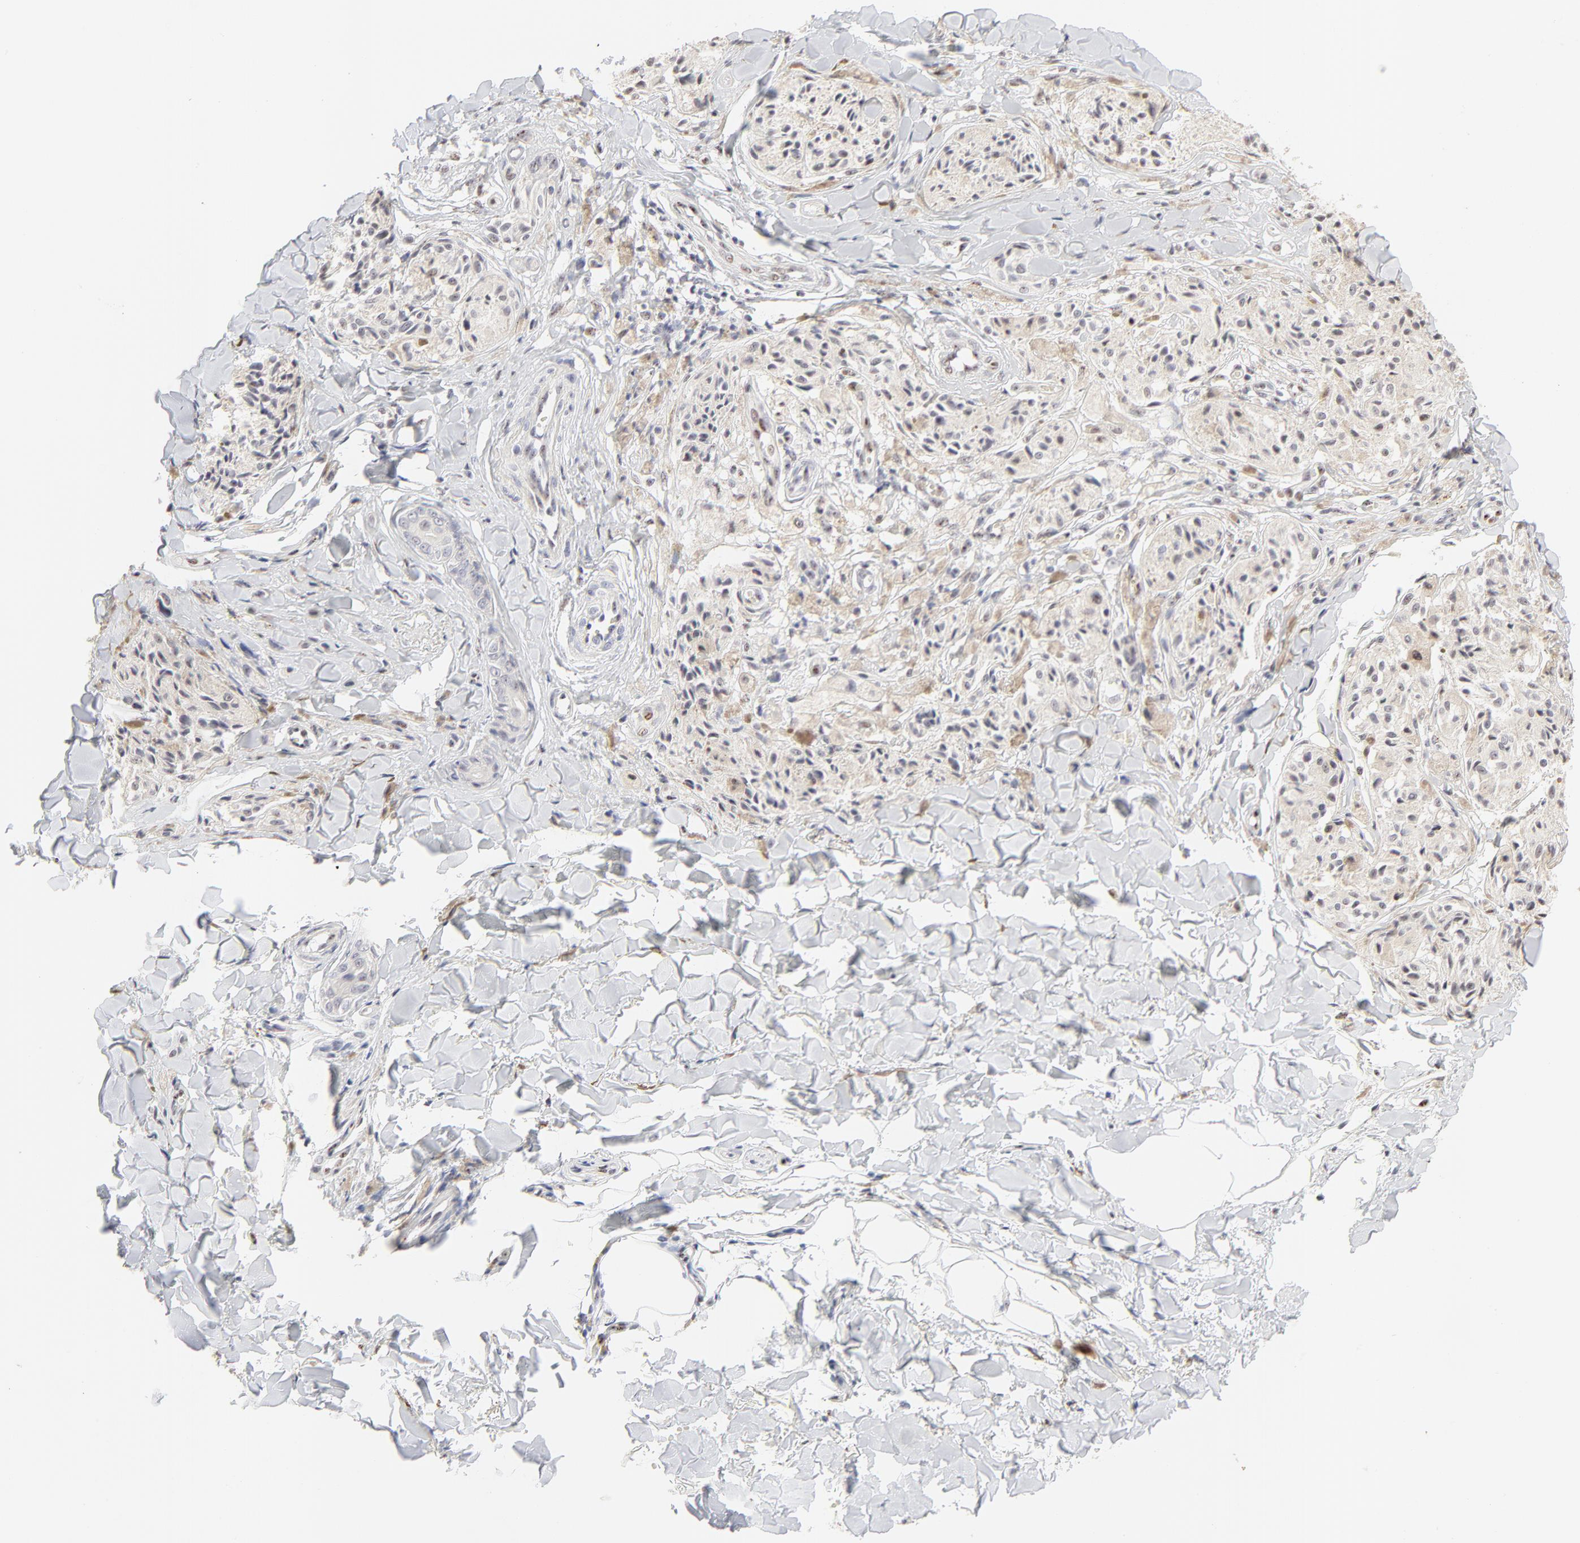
{"staining": {"intensity": "negative", "quantity": "none", "location": "none"}, "tissue": "melanoma", "cell_type": "Tumor cells", "image_type": "cancer", "snomed": [{"axis": "morphology", "description": "Malignant melanoma, Metastatic site"}, {"axis": "topography", "description": "Skin"}], "caption": "Melanoma was stained to show a protein in brown. There is no significant expression in tumor cells.", "gene": "NFIL3", "patient": {"sex": "female", "age": 66}}